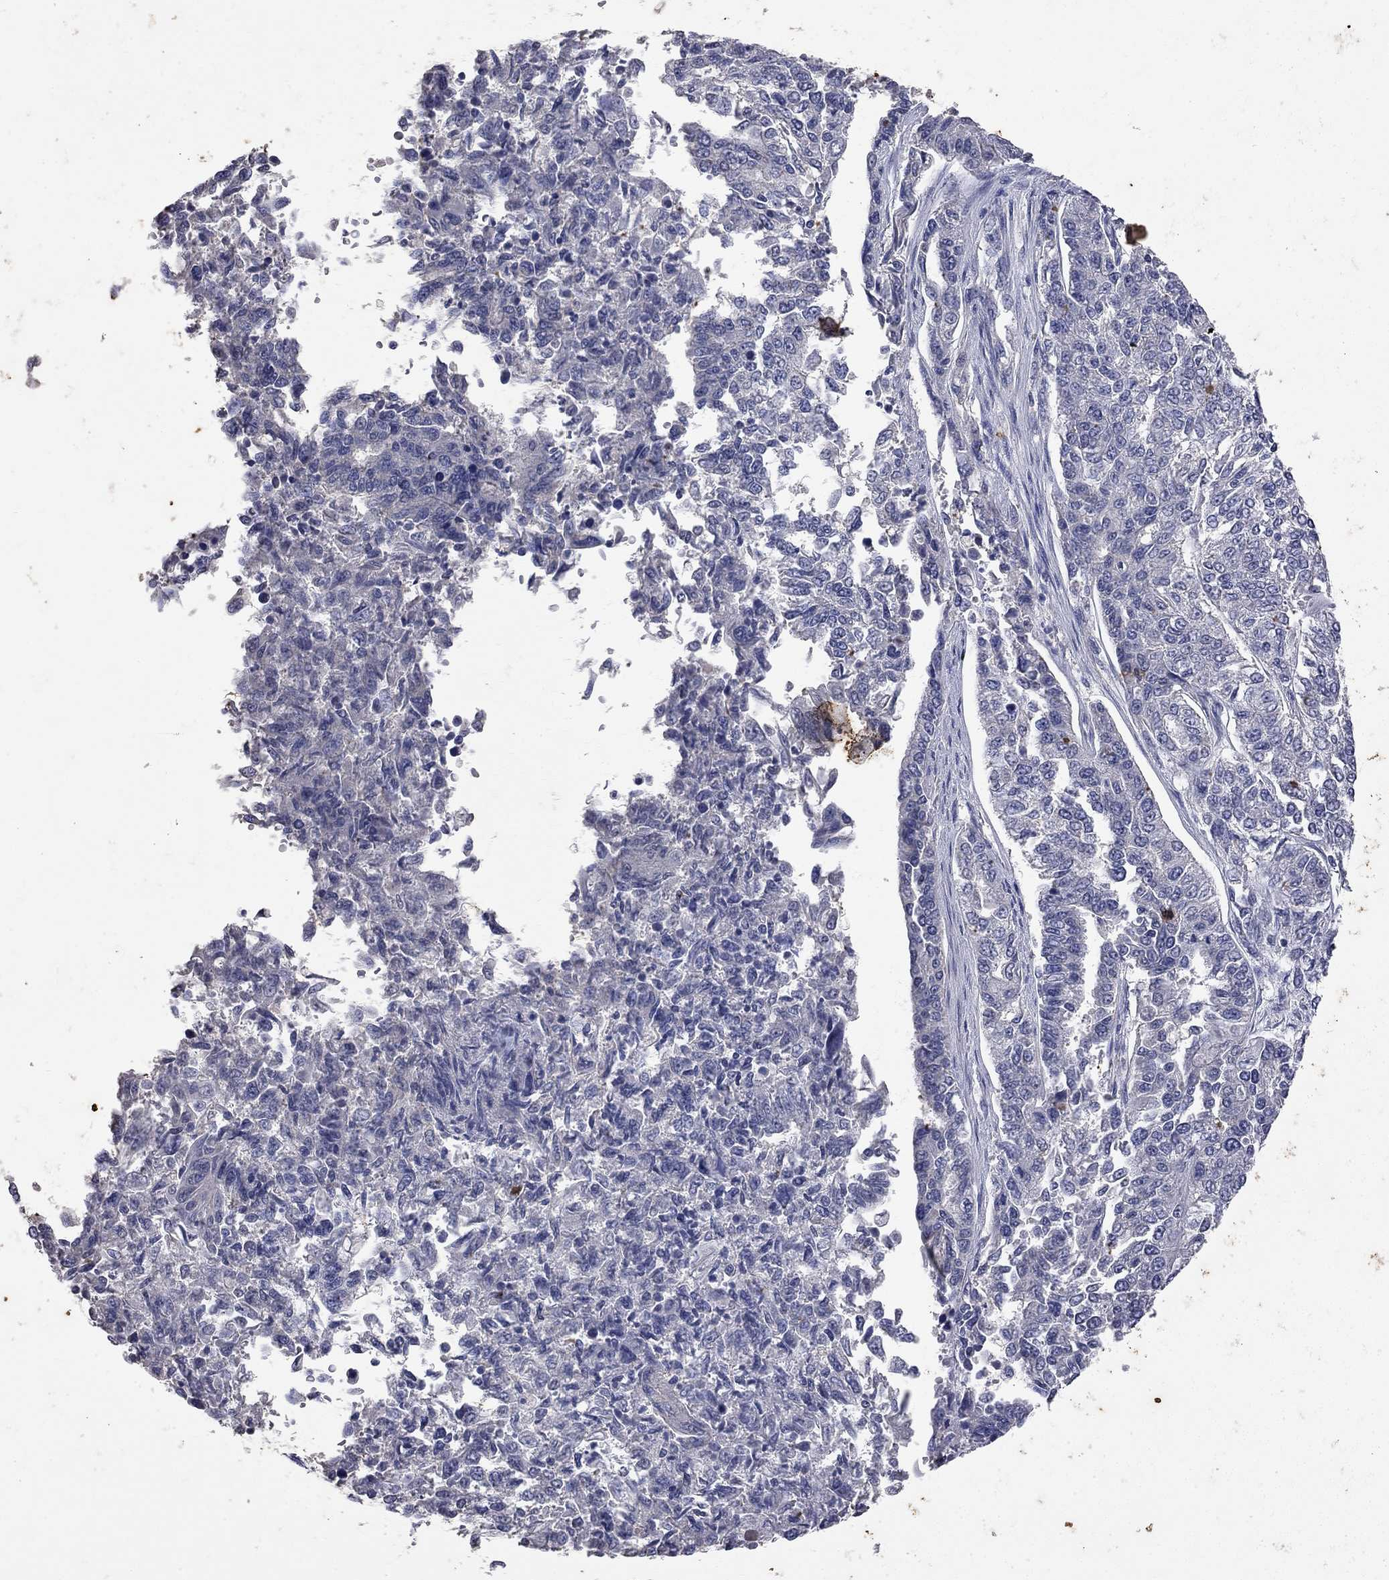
{"staining": {"intensity": "negative", "quantity": "none", "location": "none"}, "tissue": "endometrial cancer", "cell_type": "Tumor cells", "image_type": "cancer", "snomed": [{"axis": "morphology", "description": "Adenocarcinoma, NOS"}, {"axis": "topography", "description": "Uterus"}], "caption": "This photomicrograph is of endometrial cancer (adenocarcinoma) stained with immunohistochemistry to label a protein in brown with the nuclei are counter-stained blue. There is no staining in tumor cells.", "gene": "NOS2", "patient": {"sex": "female", "age": 59}}